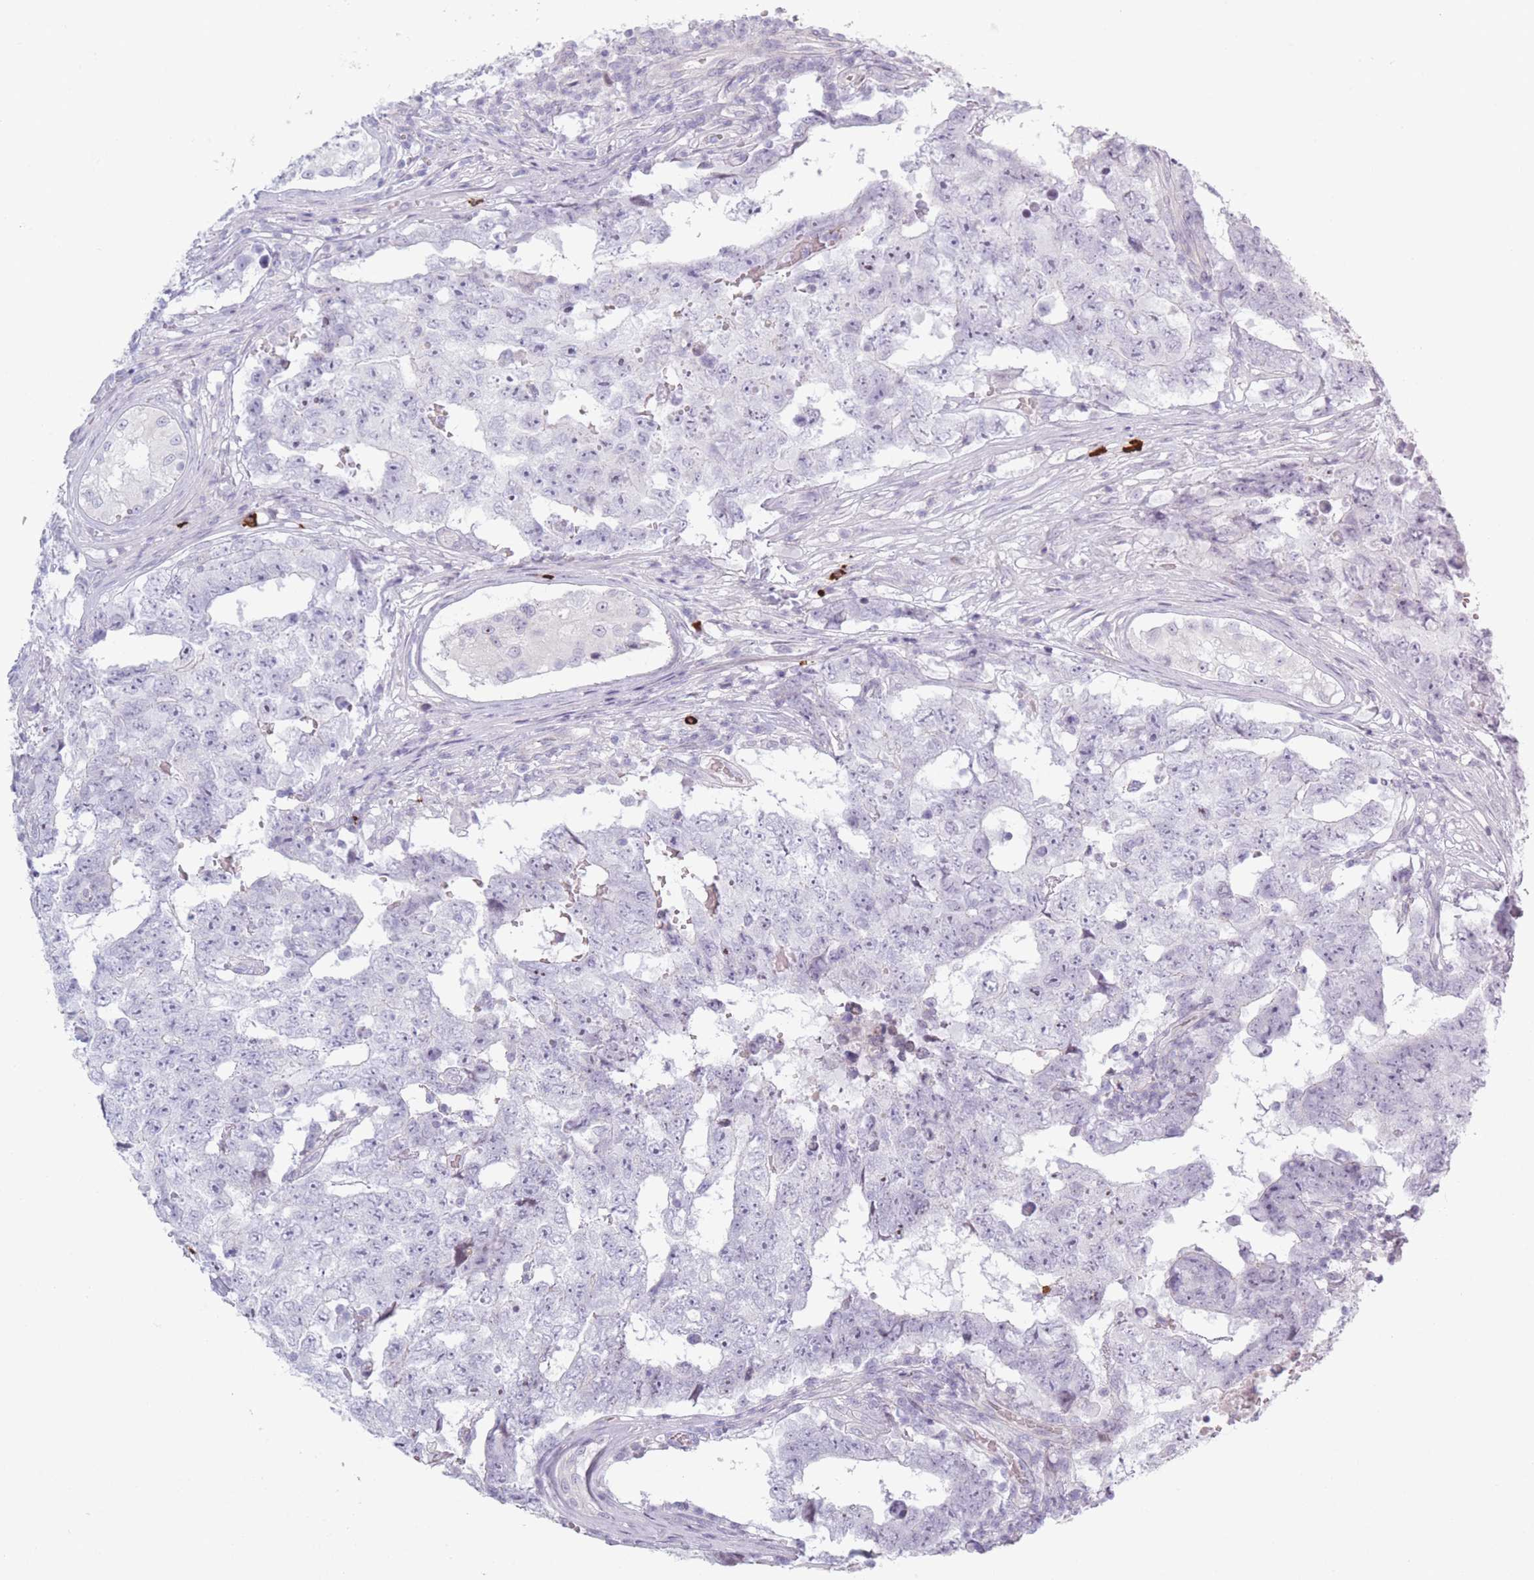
{"staining": {"intensity": "negative", "quantity": "none", "location": "none"}, "tissue": "testis cancer", "cell_type": "Tumor cells", "image_type": "cancer", "snomed": [{"axis": "morphology", "description": "Carcinoma, Embryonal, NOS"}, {"axis": "topography", "description": "Testis"}], "caption": "Photomicrograph shows no protein positivity in tumor cells of testis embryonal carcinoma tissue.", "gene": "PLEKHG2", "patient": {"sex": "male", "age": 25}}